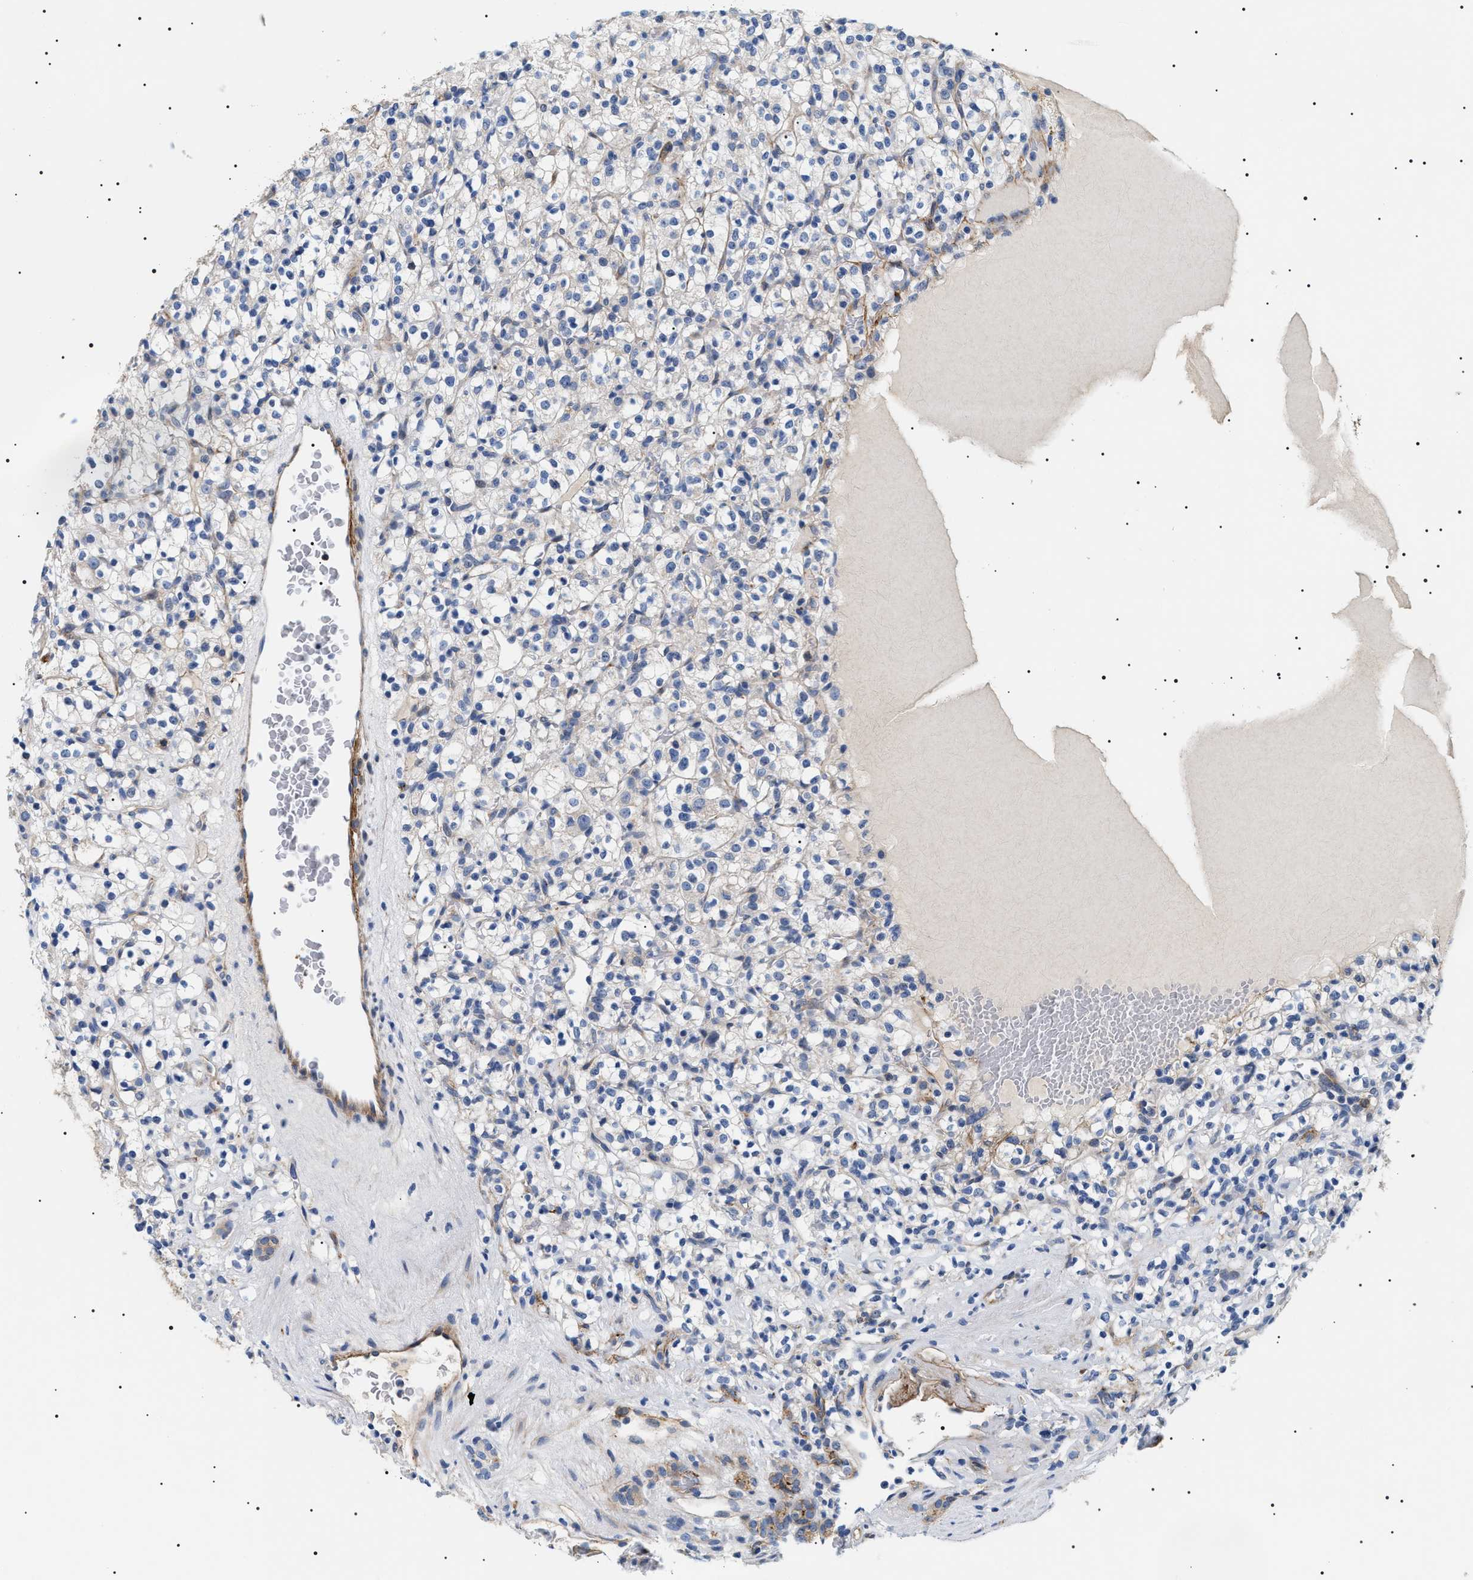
{"staining": {"intensity": "negative", "quantity": "none", "location": "none"}, "tissue": "renal cancer", "cell_type": "Tumor cells", "image_type": "cancer", "snomed": [{"axis": "morphology", "description": "Normal tissue, NOS"}, {"axis": "morphology", "description": "Adenocarcinoma, NOS"}, {"axis": "topography", "description": "Kidney"}], "caption": "Renal adenocarcinoma stained for a protein using IHC reveals no positivity tumor cells.", "gene": "TMEM222", "patient": {"sex": "female", "age": 72}}